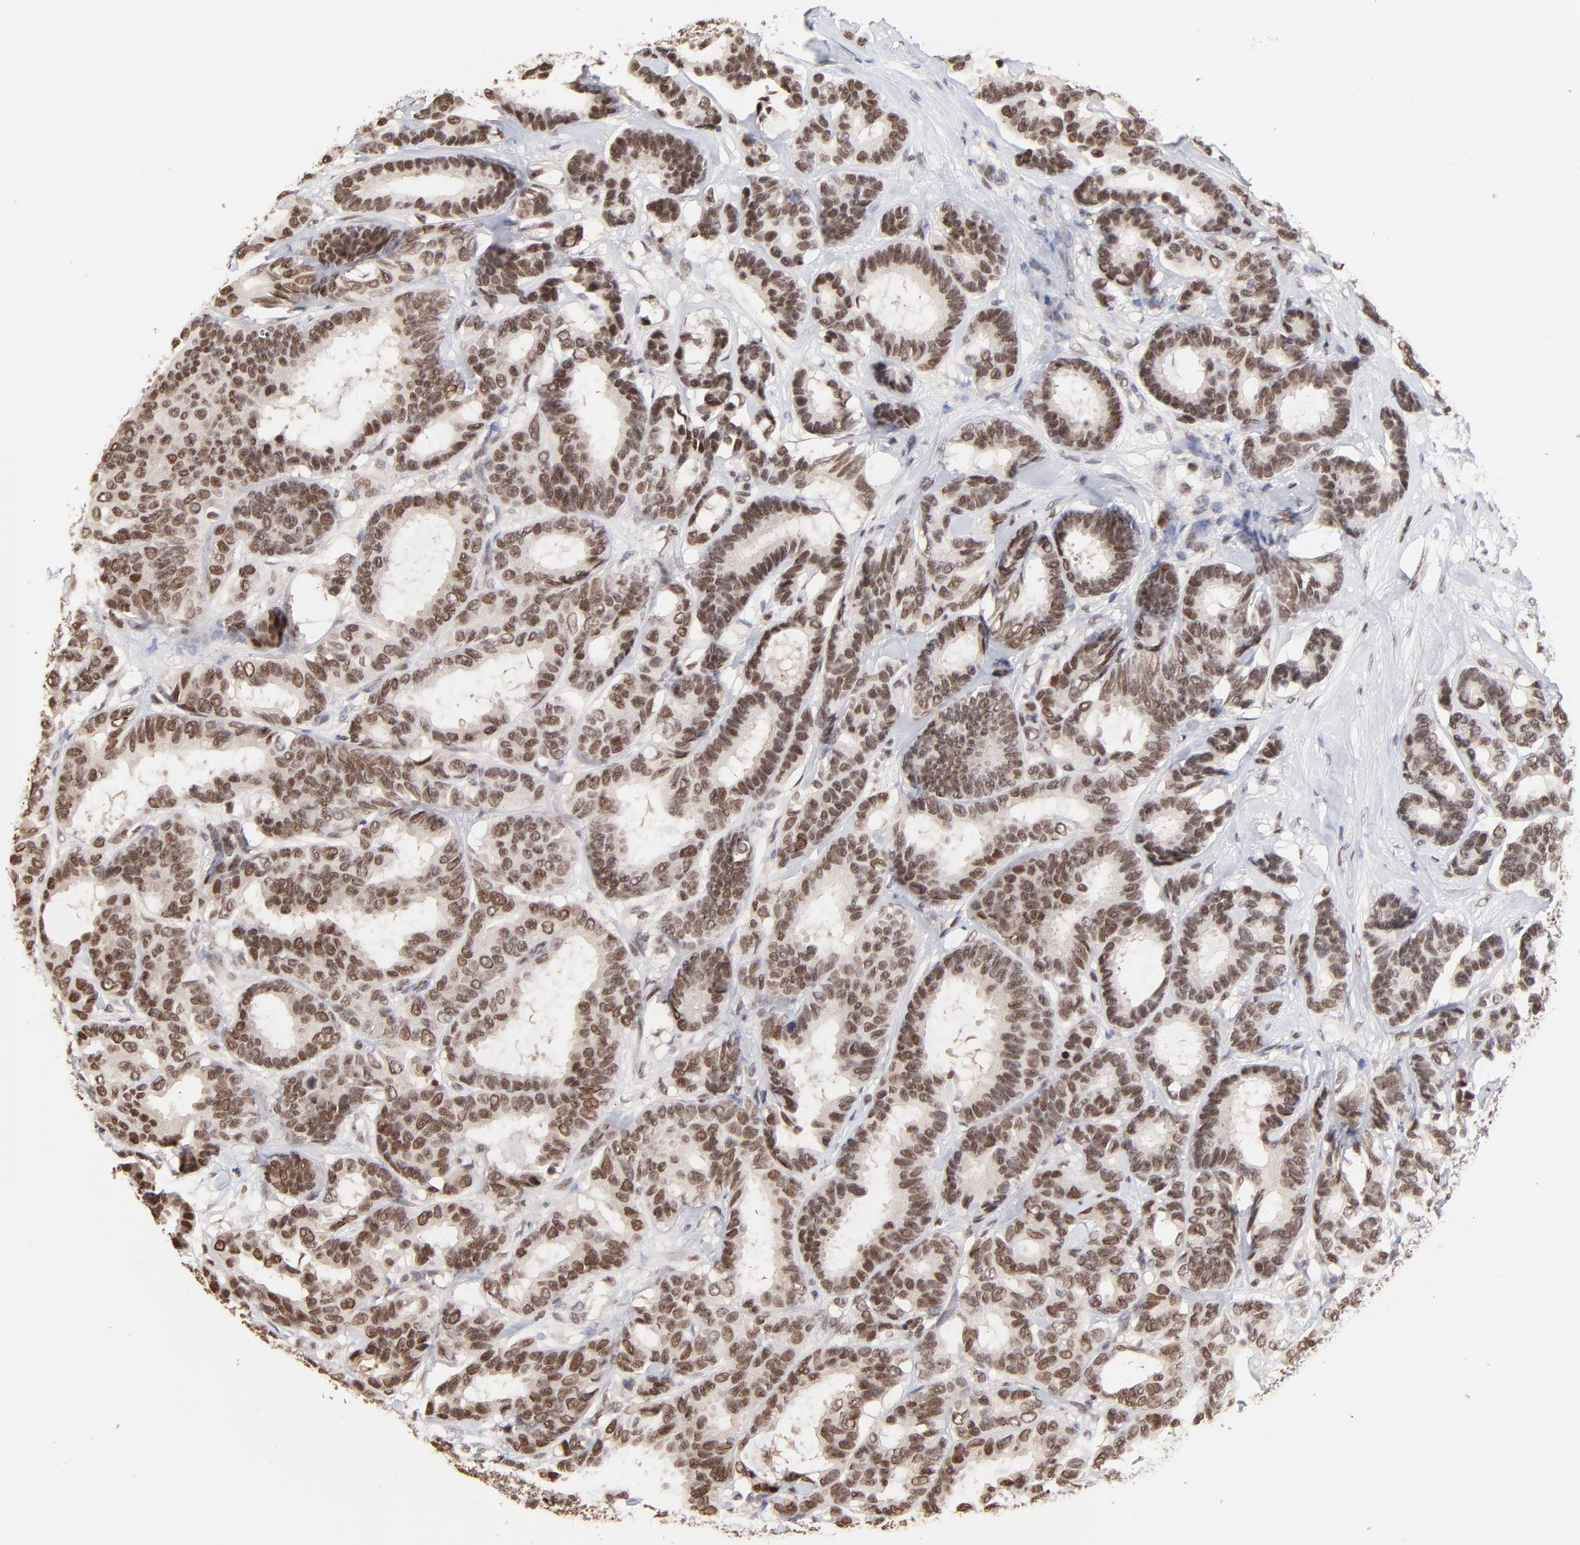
{"staining": {"intensity": "moderate", "quantity": ">75%", "location": "nuclear"}, "tissue": "breast cancer", "cell_type": "Tumor cells", "image_type": "cancer", "snomed": [{"axis": "morphology", "description": "Duct carcinoma"}, {"axis": "topography", "description": "Breast"}], "caption": "About >75% of tumor cells in infiltrating ductal carcinoma (breast) show moderate nuclear protein expression as visualized by brown immunohistochemical staining.", "gene": "DSN1", "patient": {"sex": "female", "age": 87}}